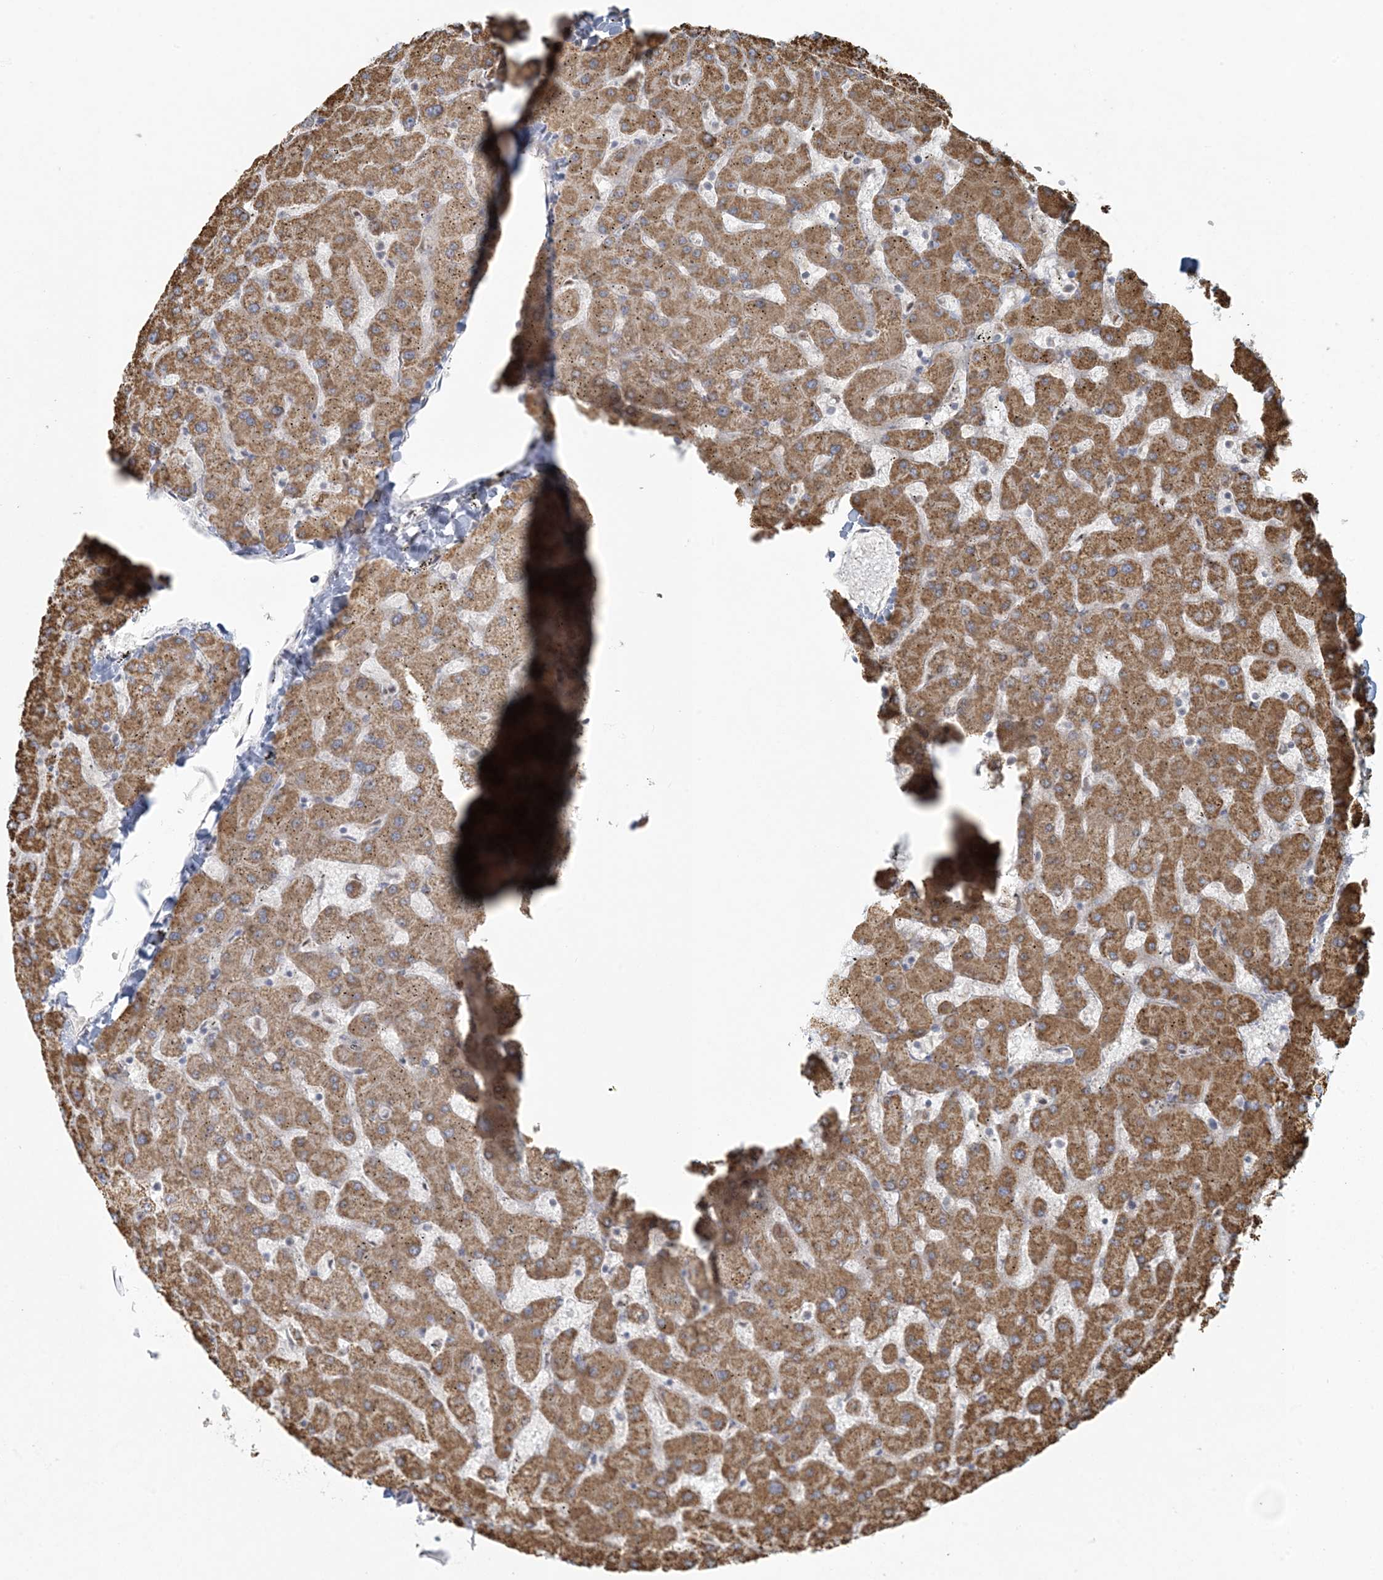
{"staining": {"intensity": "negative", "quantity": "none", "location": "none"}, "tissue": "liver", "cell_type": "Cholangiocytes", "image_type": "normal", "snomed": [{"axis": "morphology", "description": "Normal tissue, NOS"}, {"axis": "topography", "description": "Liver"}], "caption": "A micrograph of liver stained for a protein exhibits no brown staining in cholangiocytes.", "gene": "CTDNEP1", "patient": {"sex": "female", "age": 63}}